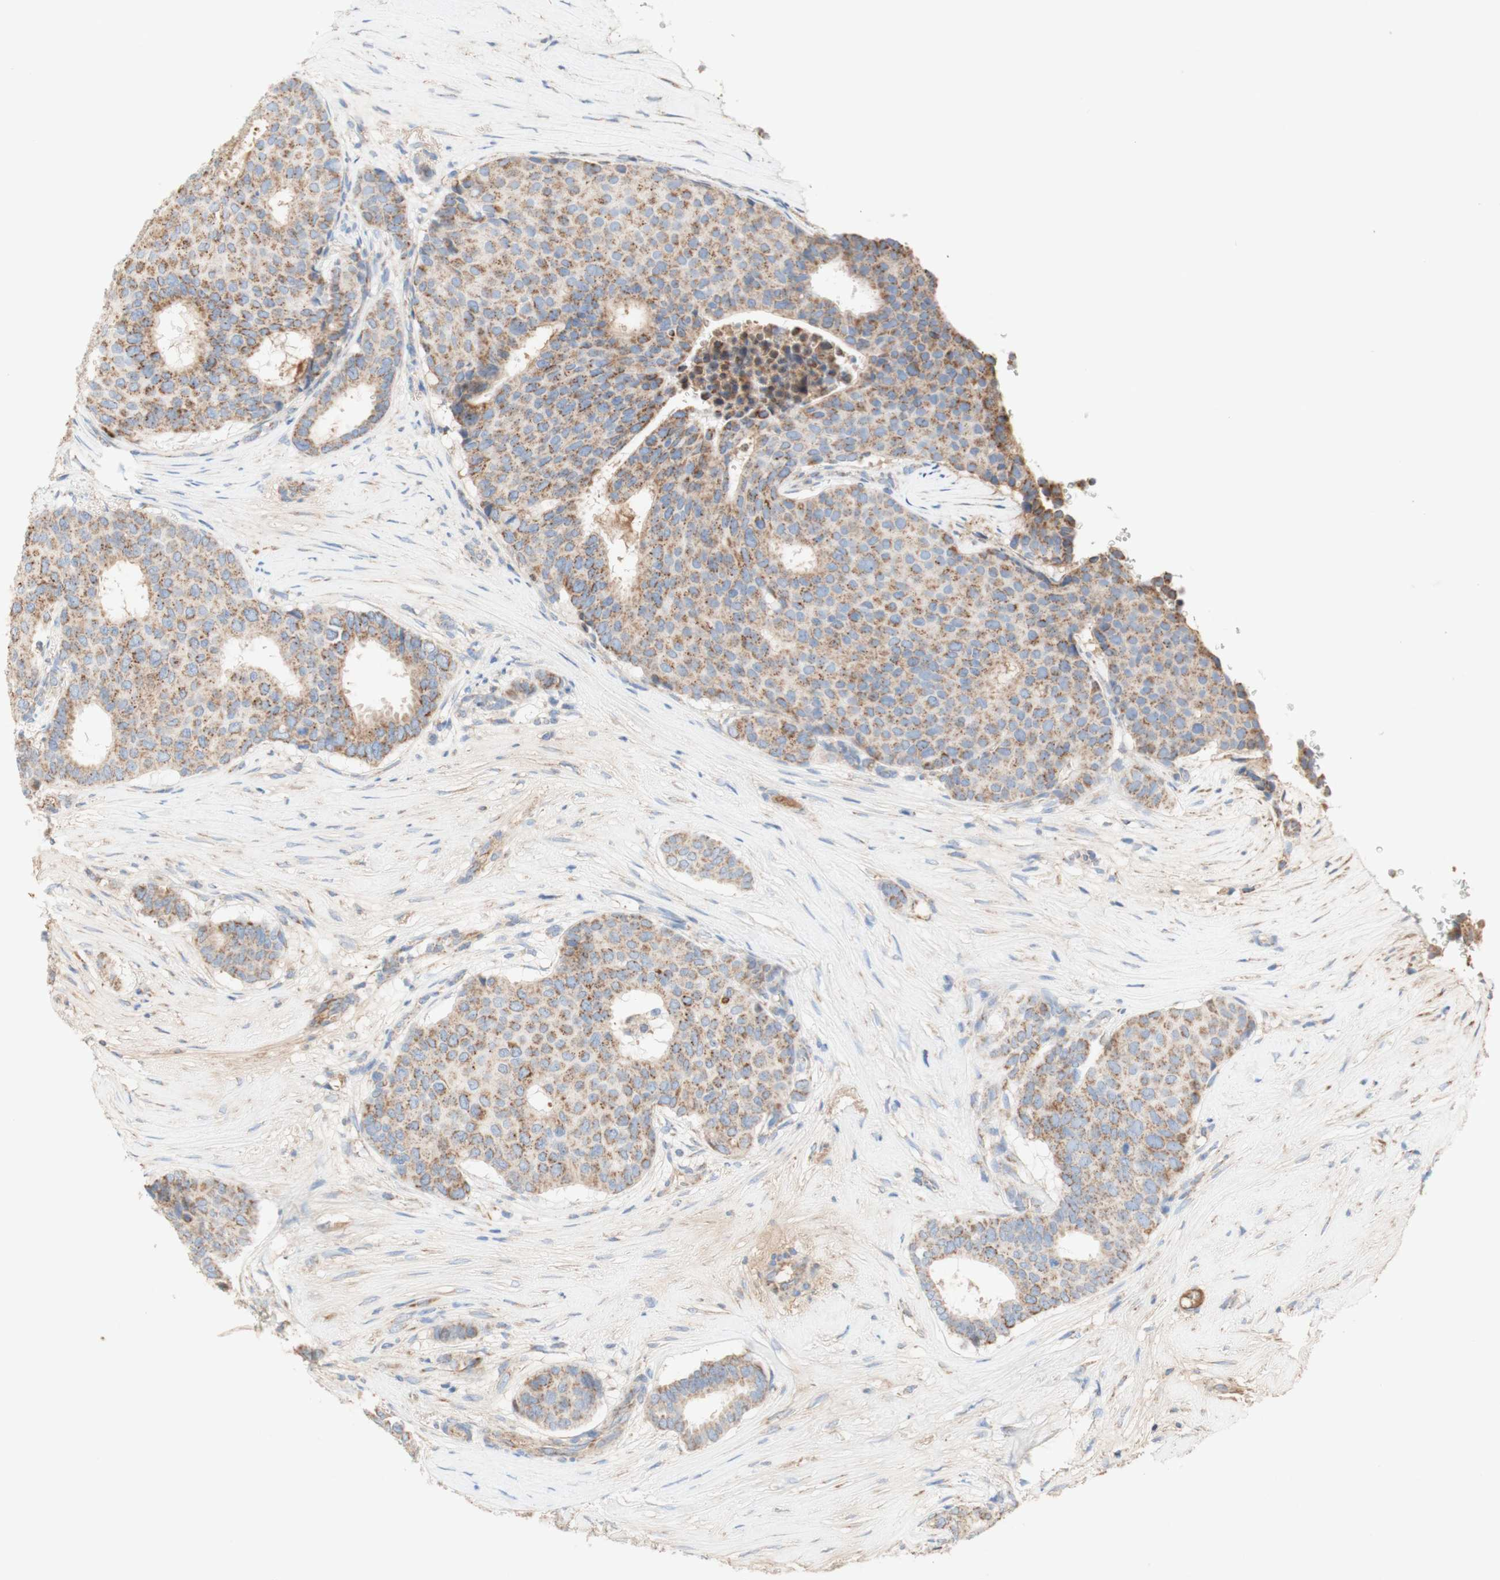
{"staining": {"intensity": "moderate", "quantity": ">75%", "location": "cytoplasmic/membranous"}, "tissue": "breast cancer", "cell_type": "Tumor cells", "image_type": "cancer", "snomed": [{"axis": "morphology", "description": "Duct carcinoma"}, {"axis": "topography", "description": "Breast"}], "caption": "Protein analysis of breast cancer (intraductal carcinoma) tissue exhibits moderate cytoplasmic/membranous expression in about >75% of tumor cells.", "gene": "SDHB", "patient": {"sex": "female", "age": 75}}